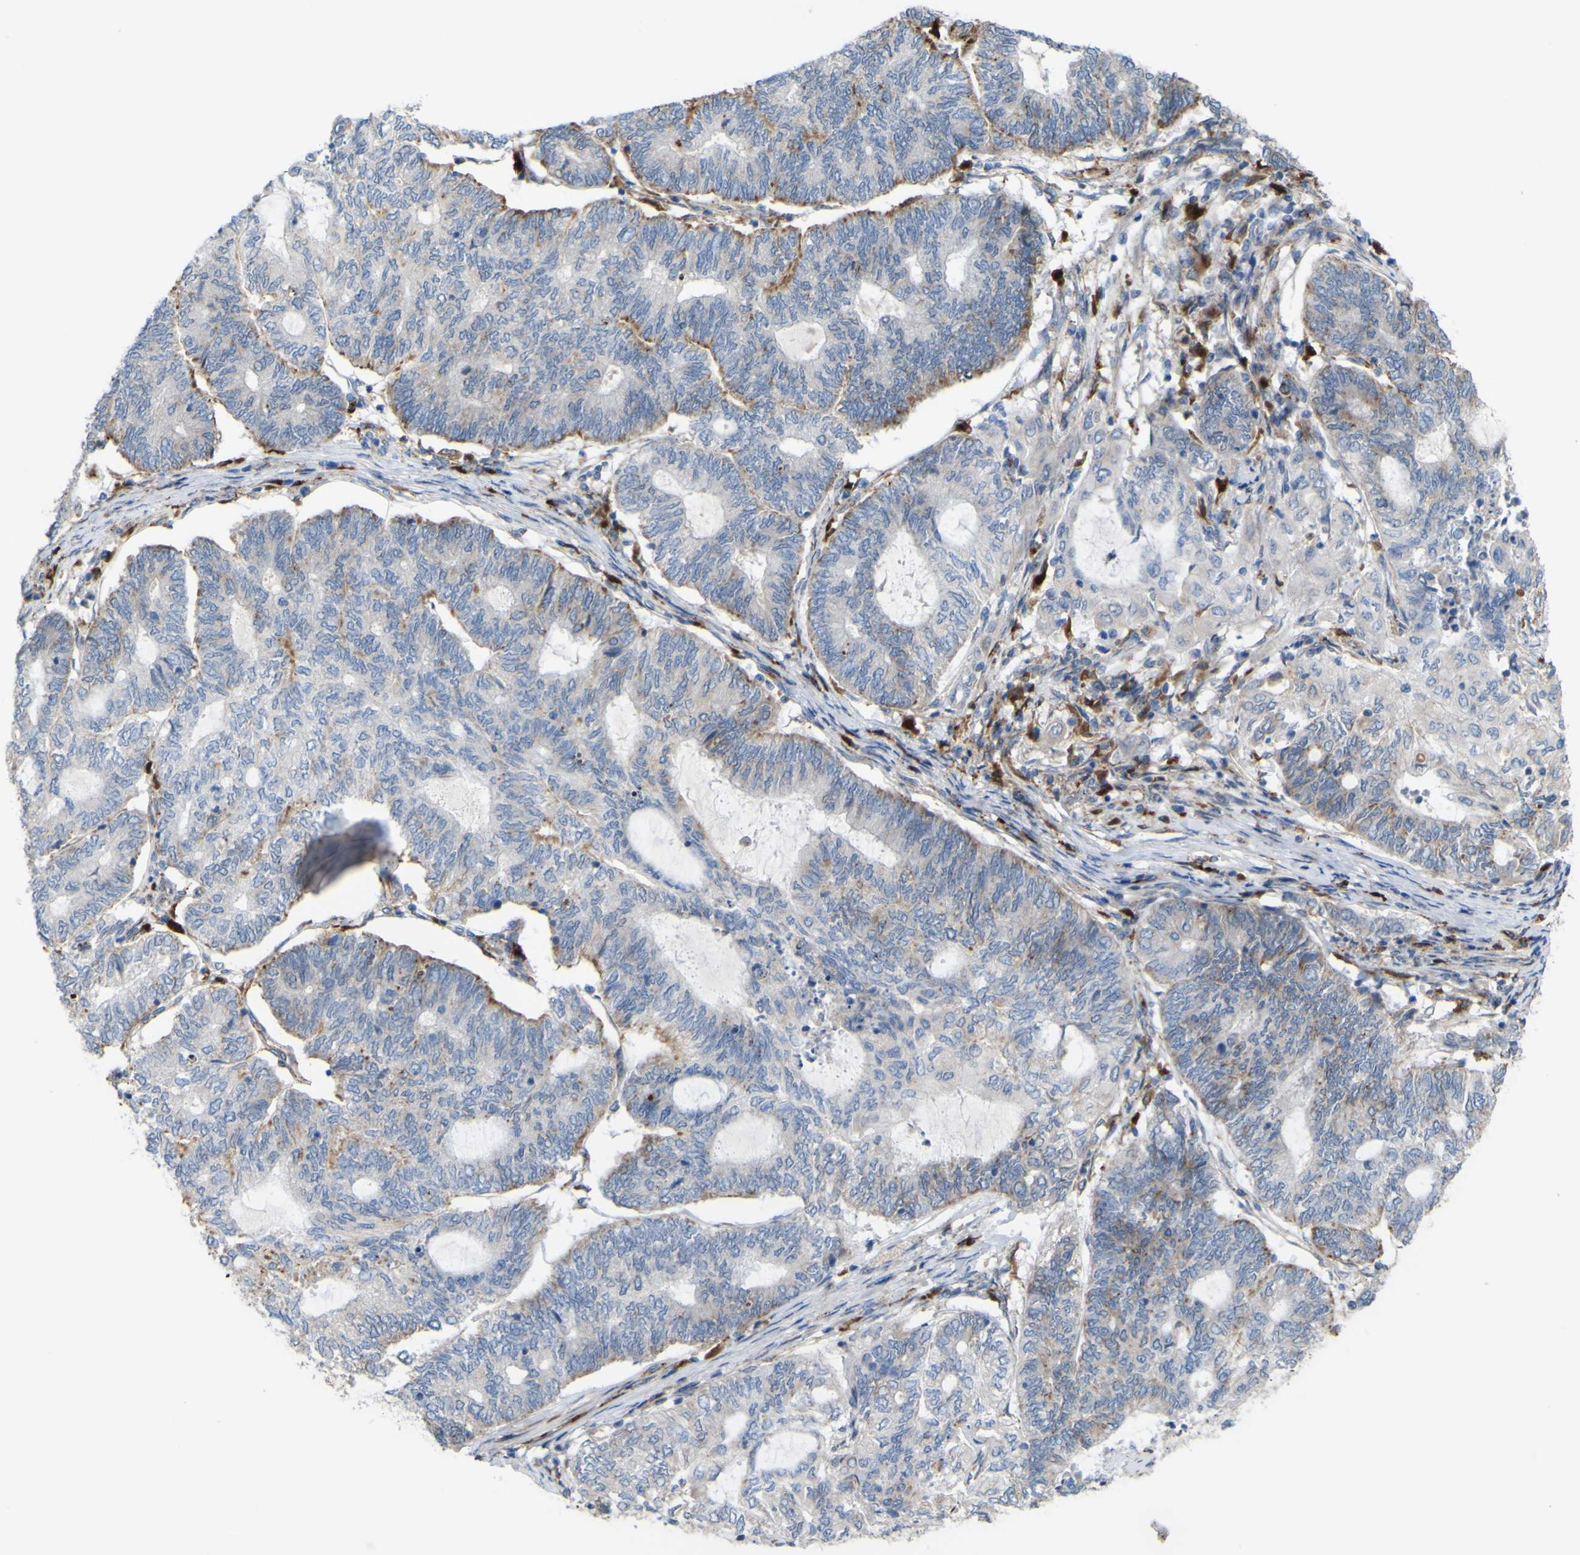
{"staining": {"intensity": "moderate", "quantity": "25%-75%", "location": "cytoplasmic/membranous"}, "tissue": "endometrial cancer", "cell_type": "Tumor cells", "image_type": "cancer", "snomed": [{"axis": "morphology", "description": "Adenocarcinoma, NOS"}, {"axis": "topography", "description": "Uterus"}, {"axis": "topography", "description": "Endometrium"}], "caption": "Endometrial adenocarcinoma was stained to show a protein in brown. There is medium levels of moderate cytoplasmic/membranous expression in approximately 25%-75% of tumor cells. (Brightfield microscopy of DAB IHC at high magnification).", "gene": "PLD3", "patient": {"sex": "female", "age": 70}}